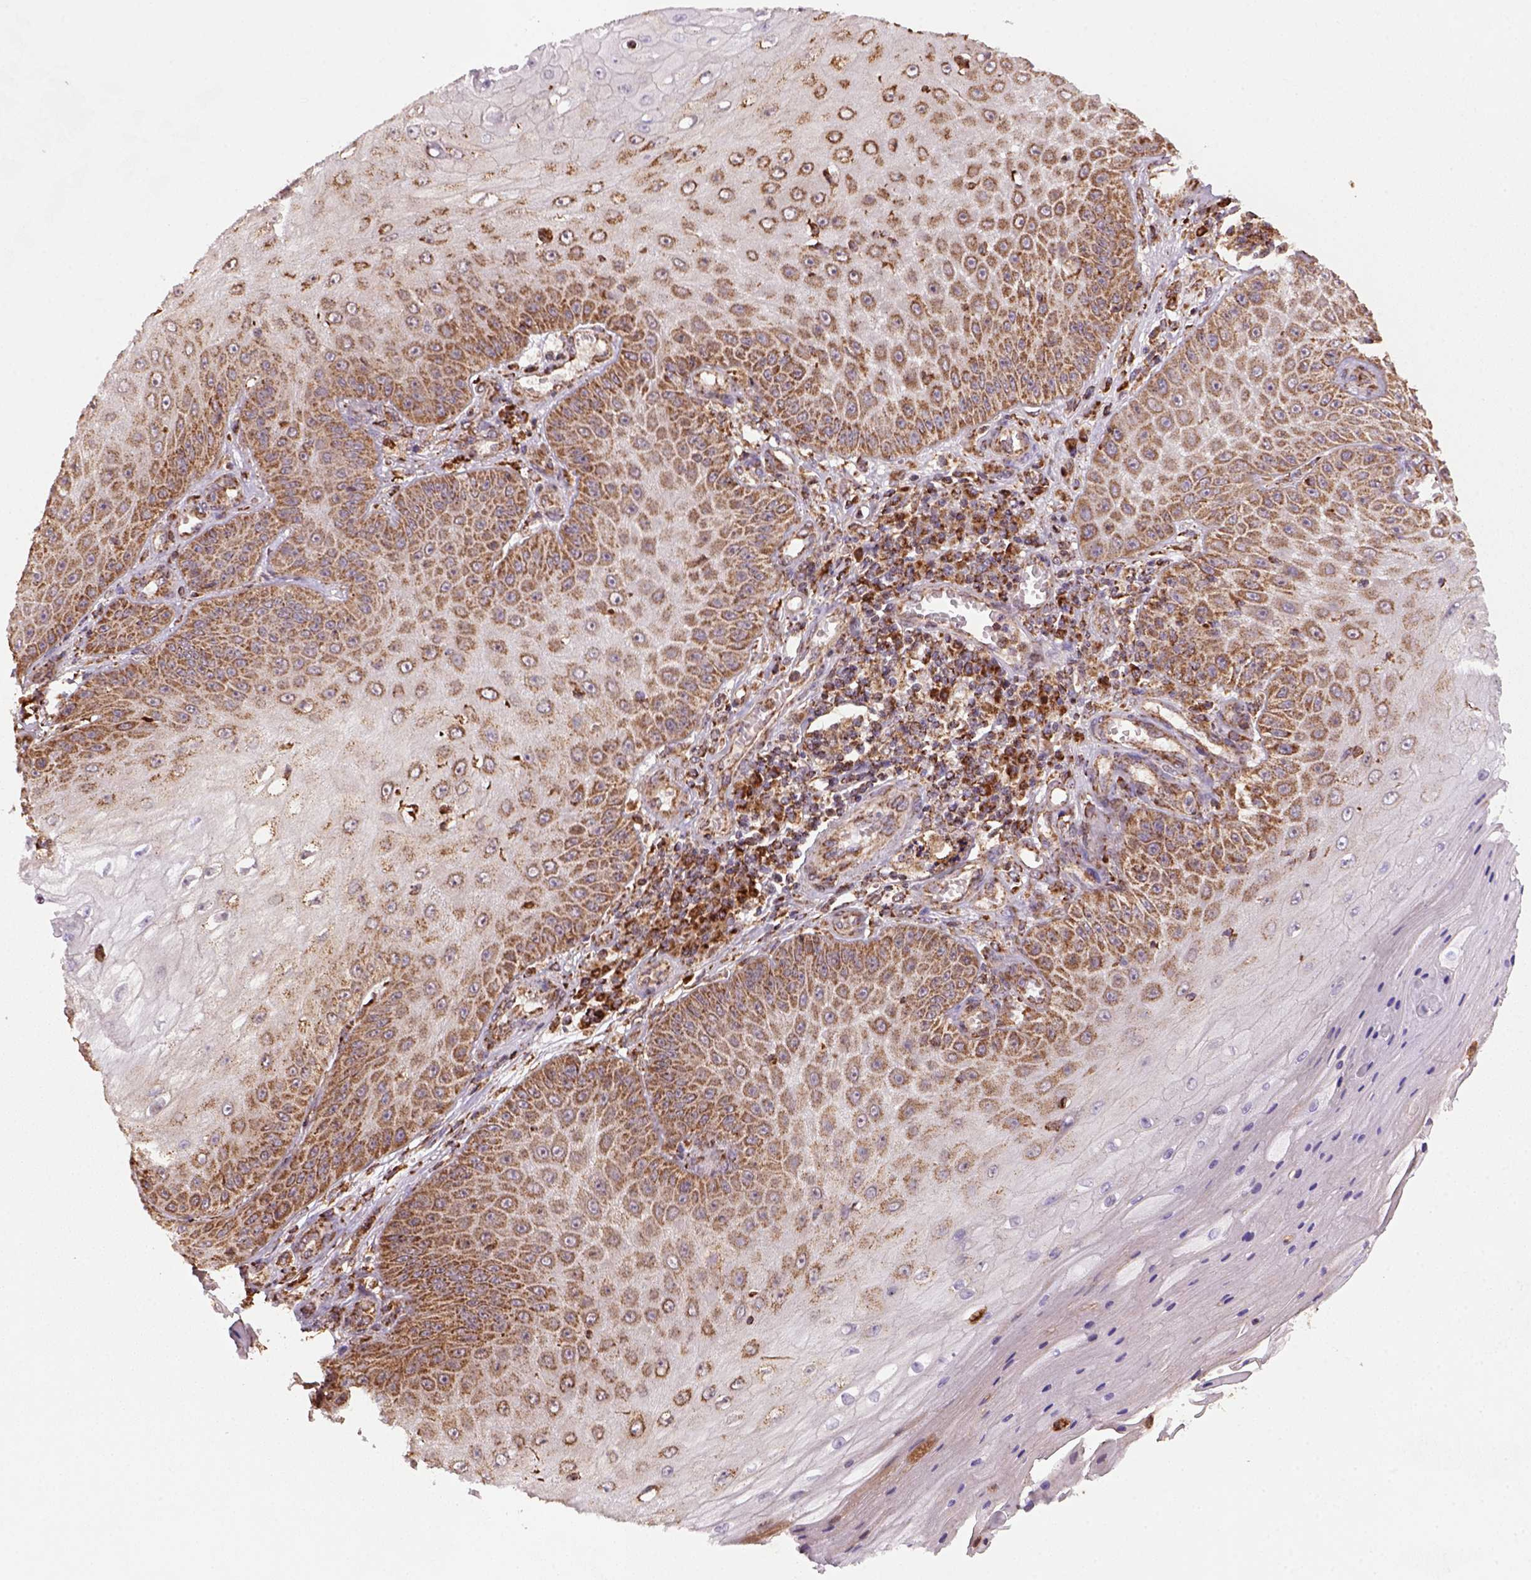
{"staining": {"intensity": "moderate", "quantity": ">75%", "location": "cytoplasmic/membranous"}, "tissue": "skin cancer", "cell_type": "Tumor cells", "image_type": "cancer", "snomed": [{"axis": "morphology", "description": "Squamous cell carcinoma, NOS"}, {"axis": "topography", "description": "Skin"}], "caption": "High-power microscopy captured an IHC micrograph of skin cancer, revealing moderate cytoplasmic/membranous expression in about >75% of tumor cells. Using DAB (3,3'-diaminobenzidine) (brown) and hematoxylin (blue) stains, captured at high magnification using brightfield microscopy.", "gene": "MAPK8IP3", "patient": {"sex": "male", "age": 70}}